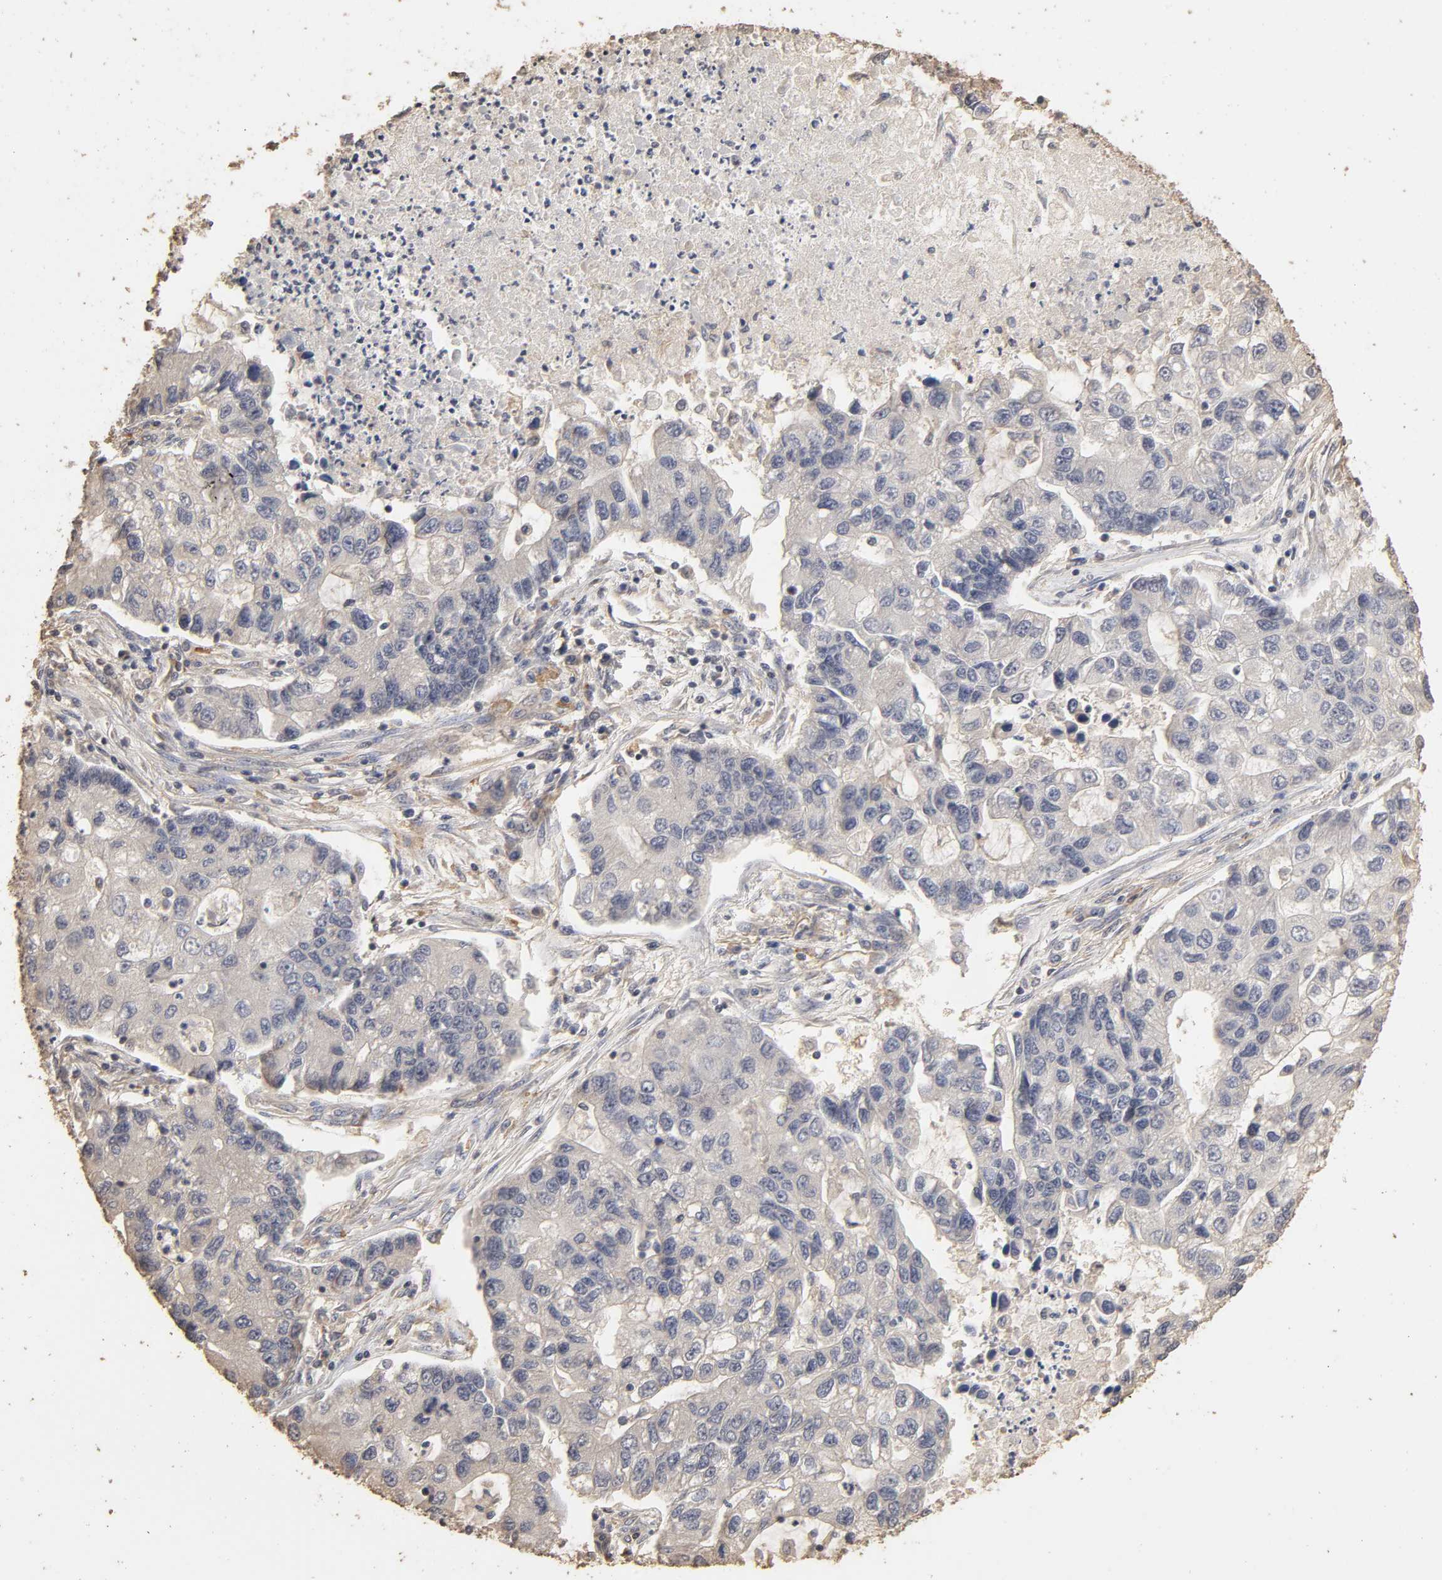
{"staining": {"intensity": "negative", "quantity": "none", "location": "none"}, "tissue": "lung cancer", "cell_type": "Tumor cells", "image_type": "cancer", "snomed": [{"axis": "morphology", "description": "Adenocarcinoma, NOS"}, {"axis": "topography", "description": "Lung"}], "caption": "Adenocarcinoma (lung) stained for a protein using IHC displays no positivity tumor cells.", "gene": "VSIG4", "patient": {"sex": "female", "age": 51}}